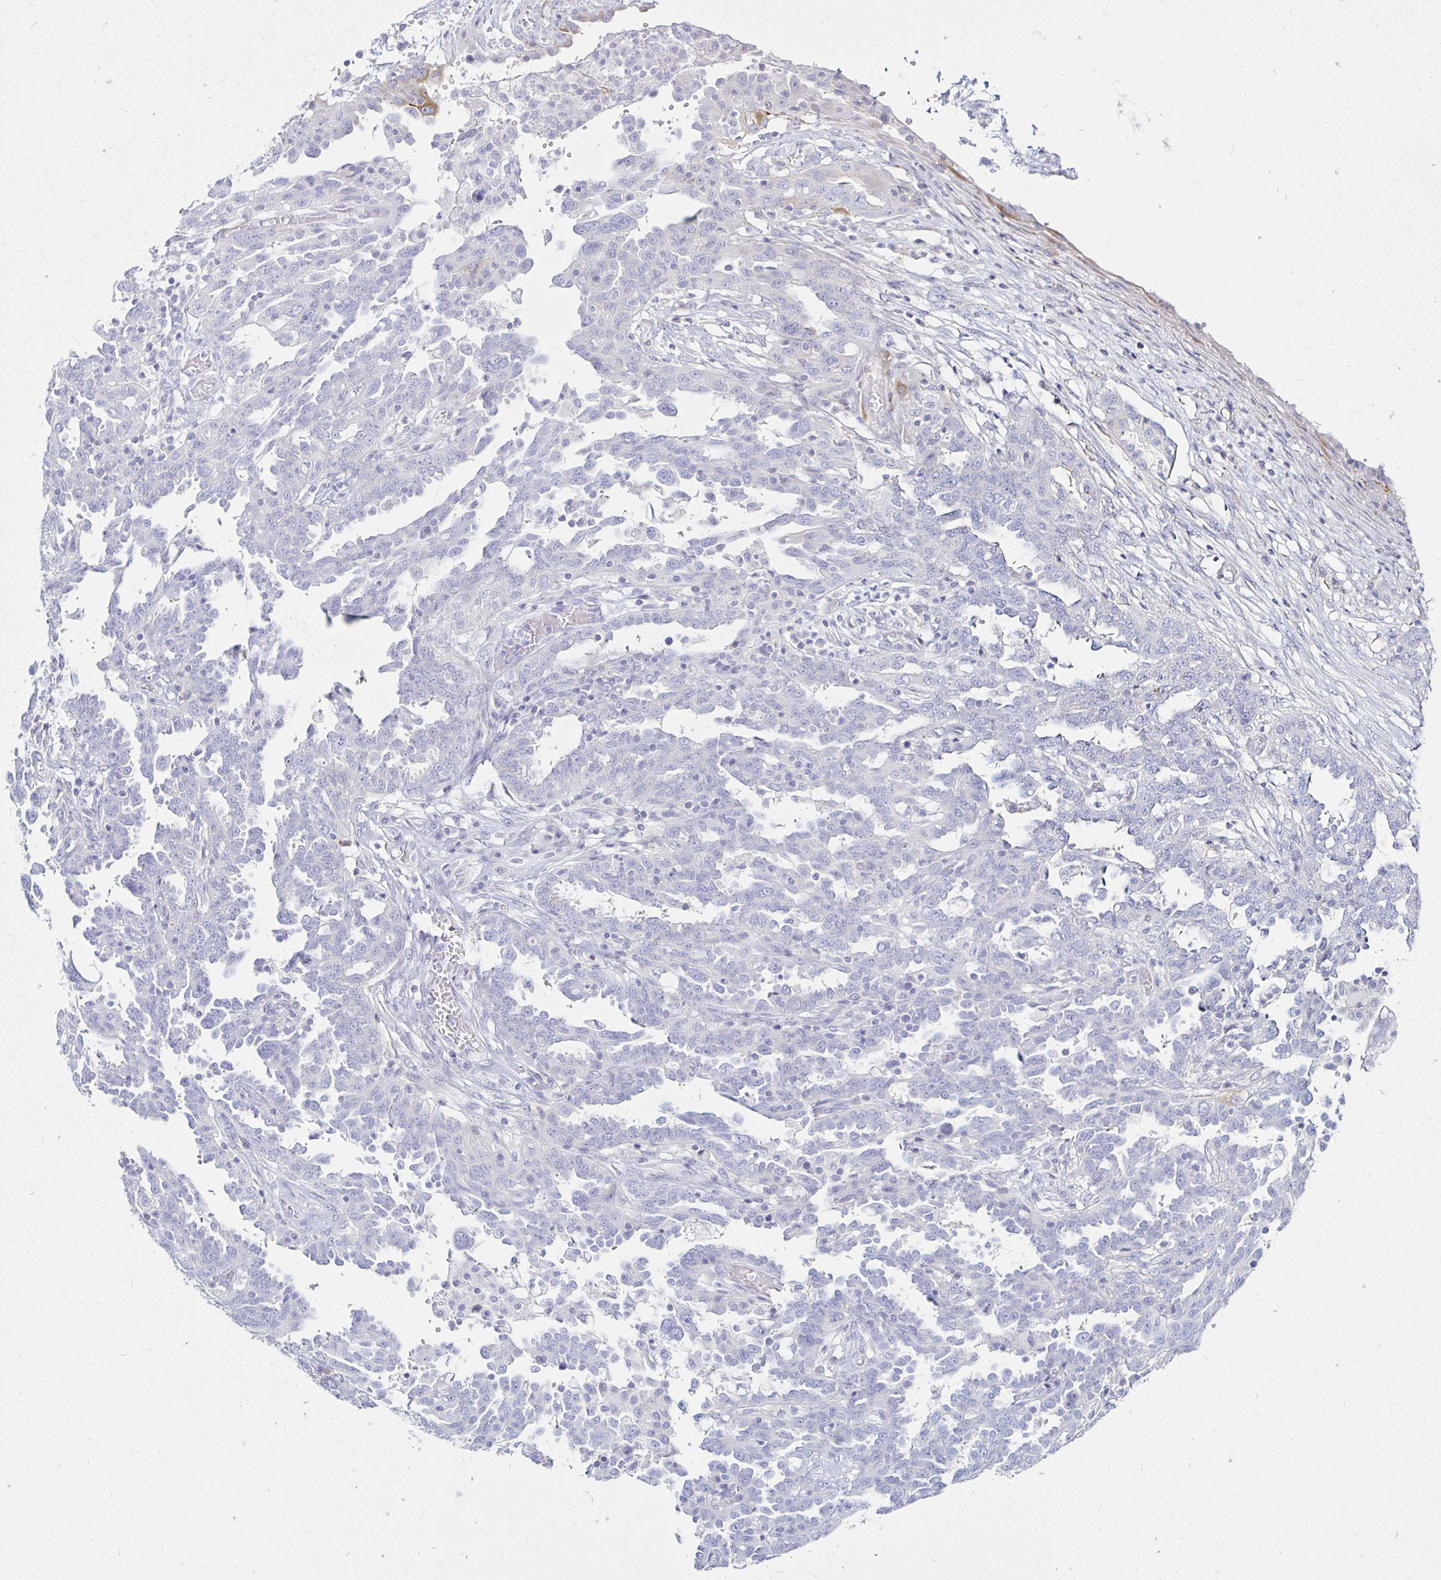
{"staining": {"intensity": "negative", "quantity": "none", "location": "none"}, "tissue": "ovarian cancer", "cell_type": "Tumor cells", "image_type": "cancer", "snomed": [{"axis": "morphology", "description": "Cystadenocarcinoma, serous, NOS"}, {"axis": "topography", "description": "Ovary"}], "caption": "Photomicrograph shows no significant protein positivity in tumor cells of serous cystadenocarcinoma (ovarian).", "gene": "TIMP1", "patient": {"sex": "female", "age": 67}}